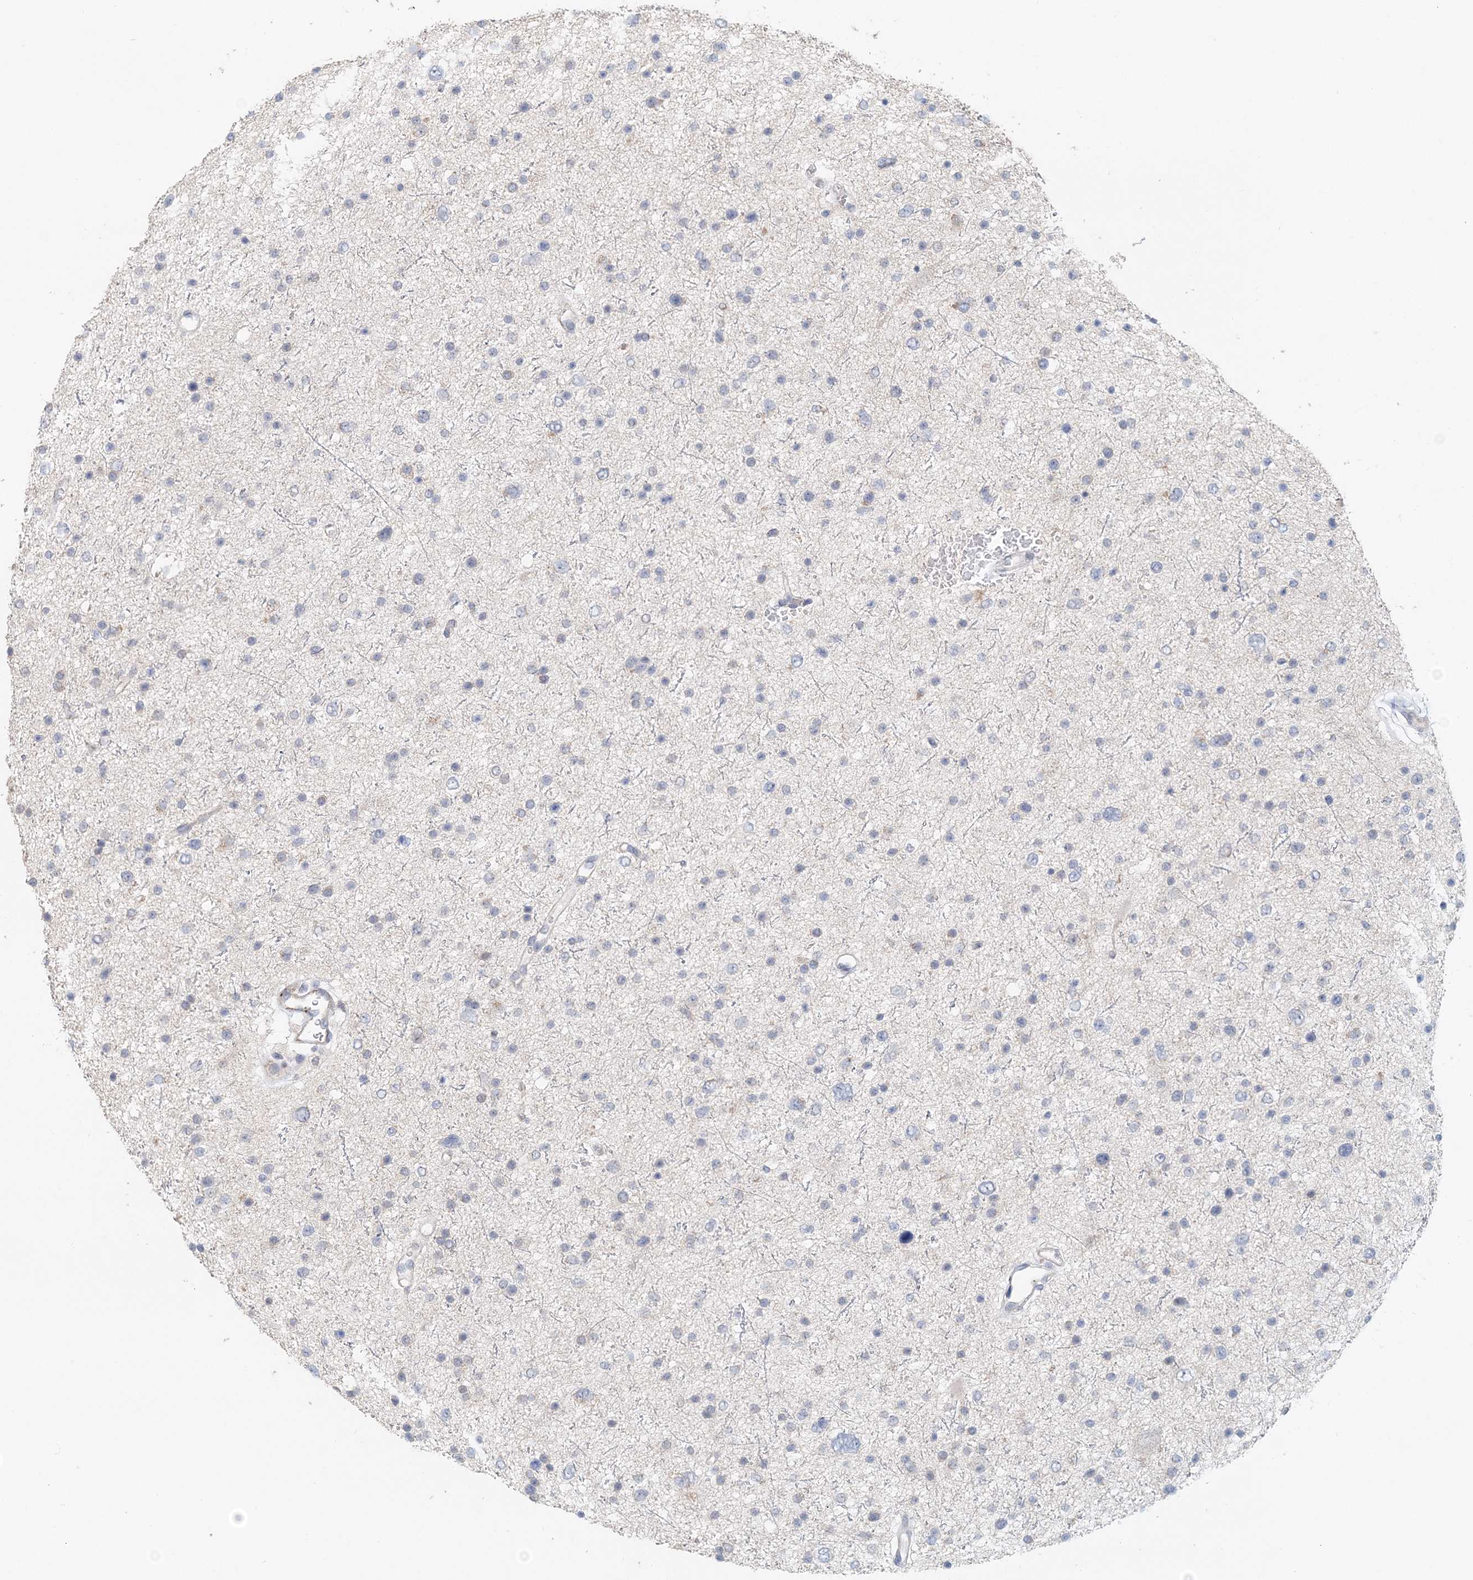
{"staining": {"intensity": "negative", "quantity": "none", "location": "none"}, "tissue": "glioma", "cell_type": "Tumor cells", "image_type": "cancer", "snomed": [{"axis": "morphology", "description": "Glioma, malignant, Low grade"}, {"axis": "topography", "description": "Brain"}], "caption": "DAB (3,3'-diaminobenzidine) immunohistochemical staining of human malignant low-grade glioma demonstrates no significant positivity in tumor cells. The staining is performed using DAB (3,3'-diaminobenzidine) brown chromogen with nuclei counter-stained in using hematoxylin.", "gene": "FBXO38", "patient": {"sex": "female", "age": 37}}